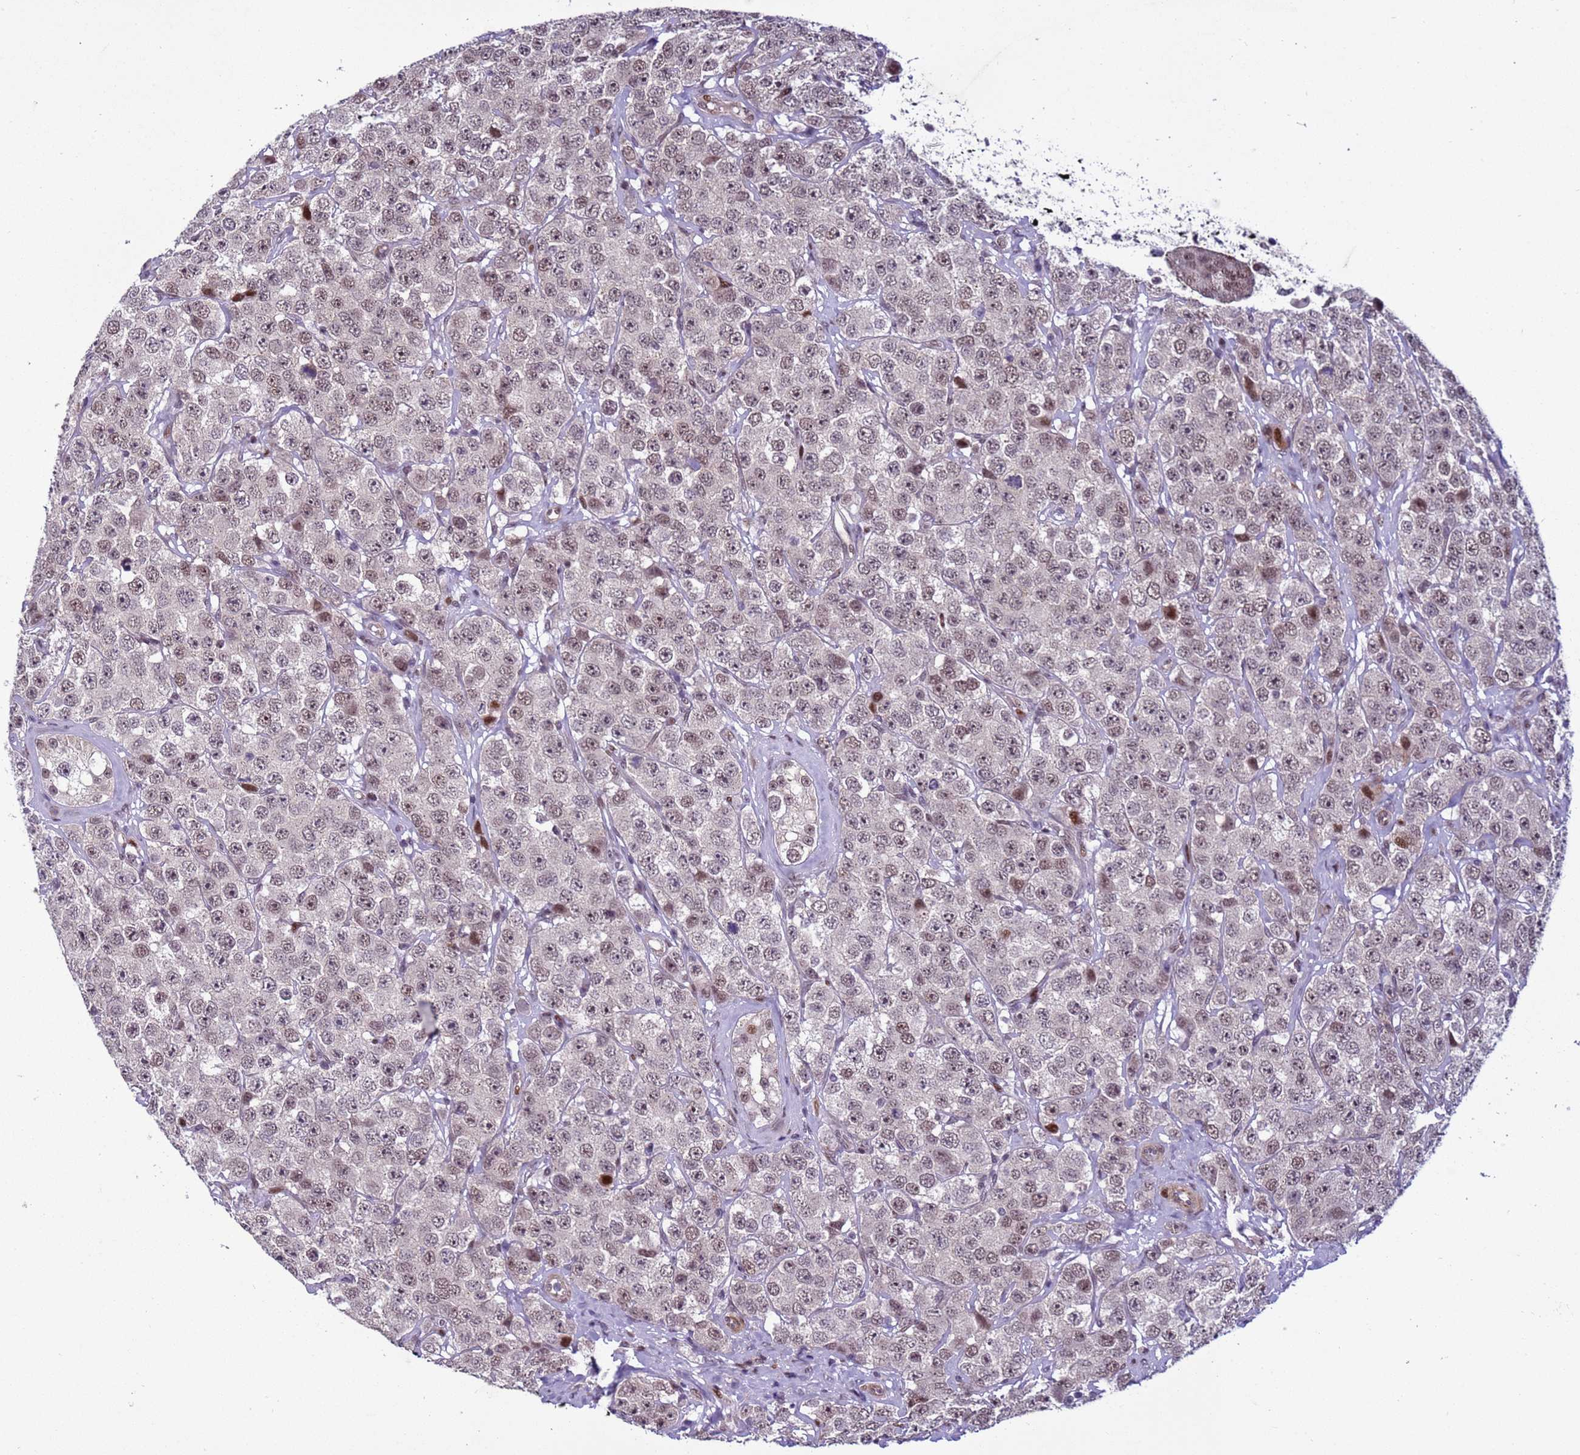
{"staining": {"intensity": "weak", "quantity": ">75%", "location": "nuclear"}, "tissue": "testis cancer", "cell_type": "Tumor cells", "image_type": "cancer", "snomed": [{"axis": "morphology", "description": "Seminoma, NOS"}, {"axis": "topography", "description": "Testis"}], "caption": "The photomicrograph reveals immunohistochemical staining of testis cancer (seminoma). There is weak nuclear expression is identified in about >75% of tumor cells. (IHC, brightfield microscopy, high magnification).", "gene": "SHC3", "patient": {"sex": "male", "age": 28}}